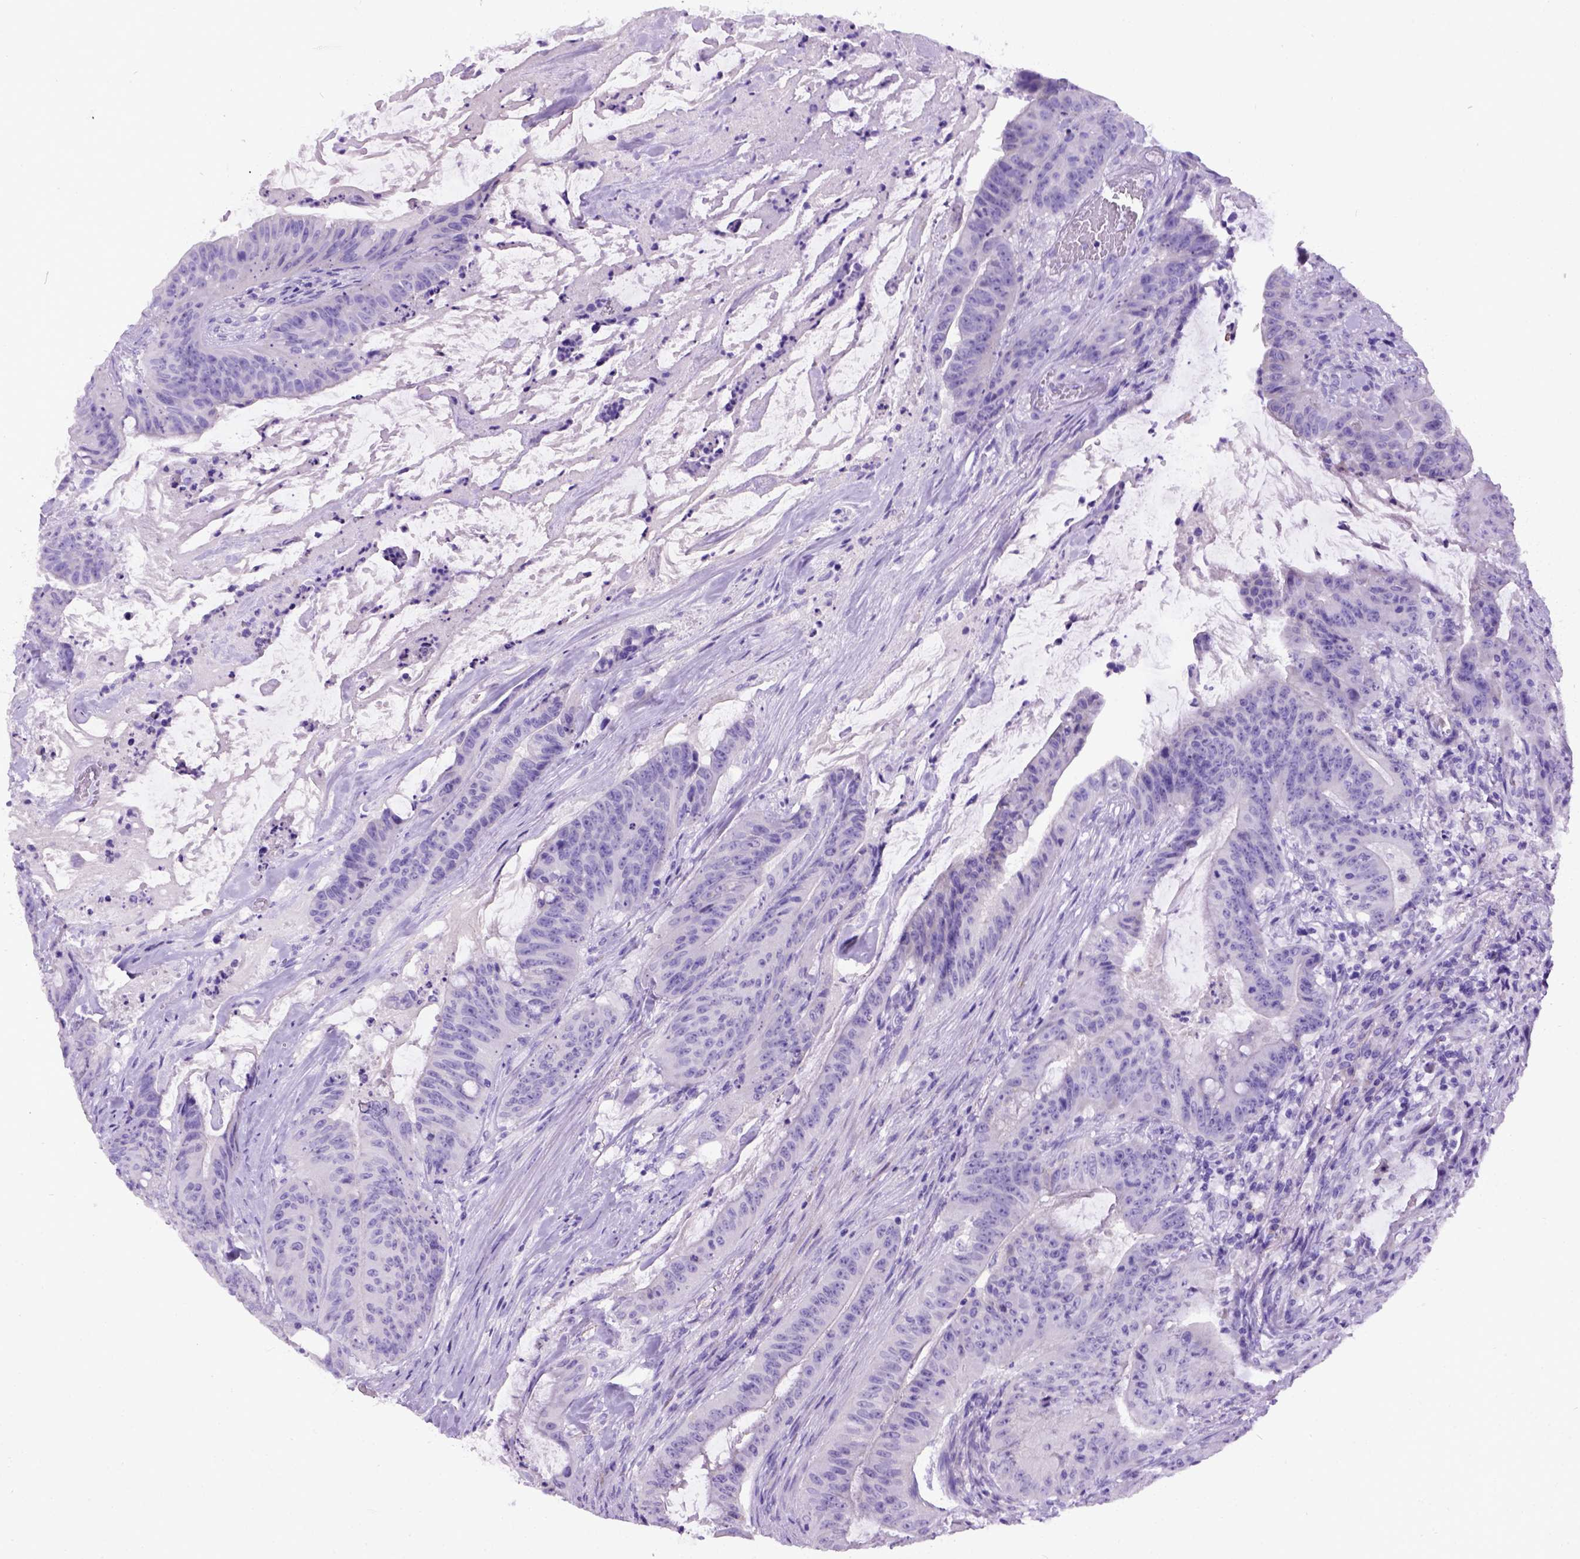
{"staining": {"intensity": "negative", "quantity": "none", "location": "none"}, "tissue": "colorectal cancer", "cell_type": "Tumor cells", "image_type": "cancer", "snomed": [{"axis": "morphology", "description": "Adenocarcinoma, NOS"}, {"axis": "topography", "description": "Colon"}], "caption": "Immunohistochemistry image of neoplastic tissue: colorectal cancer stained with DAB displays no significant protein expression in tumor cells.", "gene": "IGF2", "patient": {"sex": "male", "age": 33}}